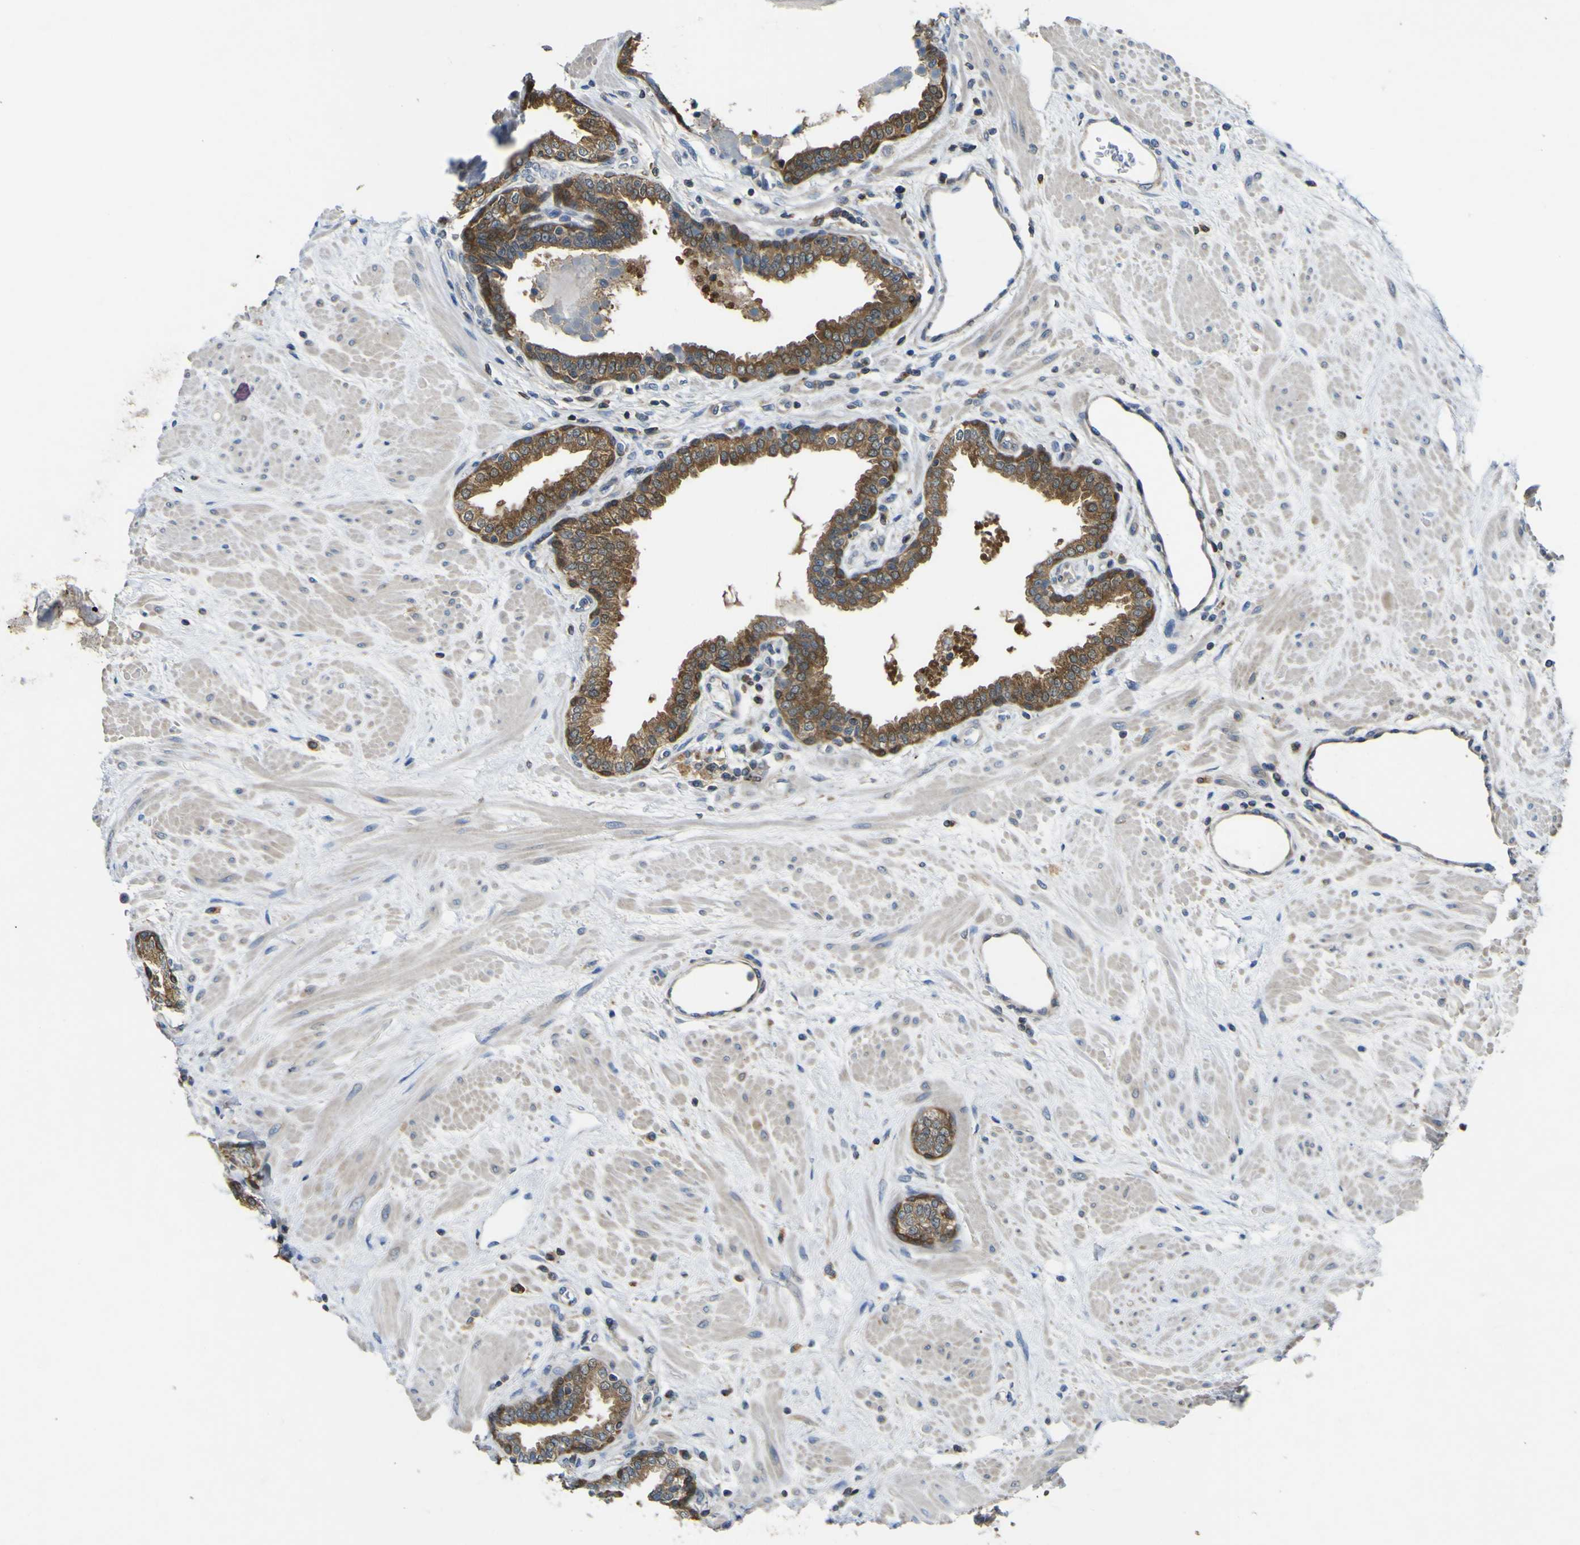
{"staining": {"intensity": "strong", "quantity": "25%-75%", "location": "cytoplasmic/membranous"}, "tissue": "prostate", "cell_type": "Glandular cells", "image_type": "normal", "snomed": [{"axis": "morphology", "description": "Normal tissue, NOS"}, {"axis": "topography", "description": "Prostate"}], "caption": "Glandular cells demonstrate high levels of strong cytoplasmic/membranous staining in about 25%-75% of cells in unremarkable prostate.", "gene": "EML2", "patient": {"sex": "male", "age": 51}}